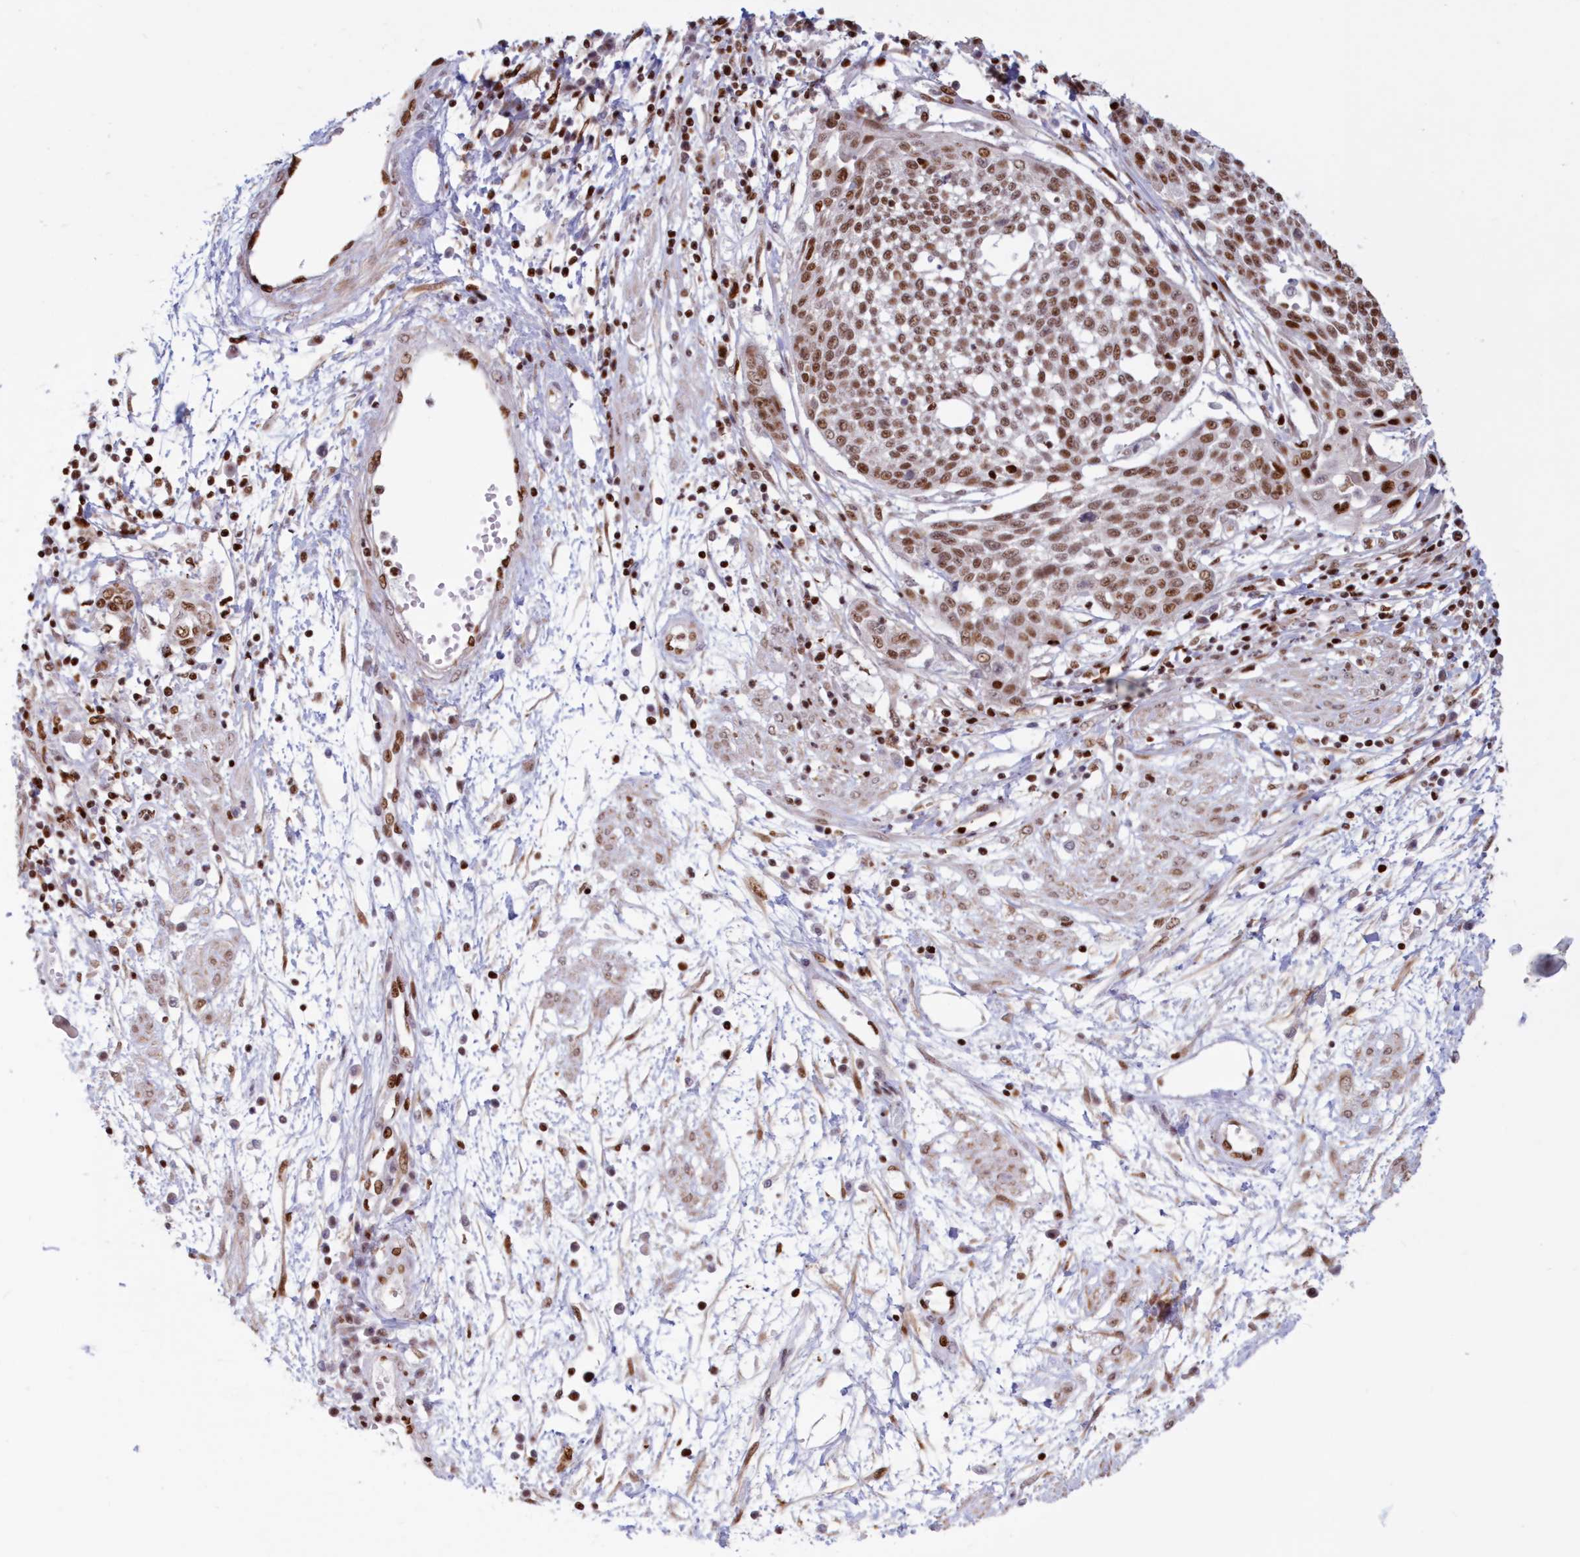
{"staining": {"intensity": "moderate", "quantity": ">75%", "location": "nuclear"}, "tissue": "cervical cancer", "cell_type": "Tumor cells", "image_type": "cancer", "snomed": [{"axis": "morphology", "description": "Squamous cell carcinoma, NOS"}, {"axis": "topography", "description": "Cervix"}], "caption": "Cervical squamous cell carcinoma stained for a protein (brown) displays moderate nuclear positive expression in about >75% of tumor cells.", "gene": "POLR2B", "patient": {"sex": "female", "age": 34}}